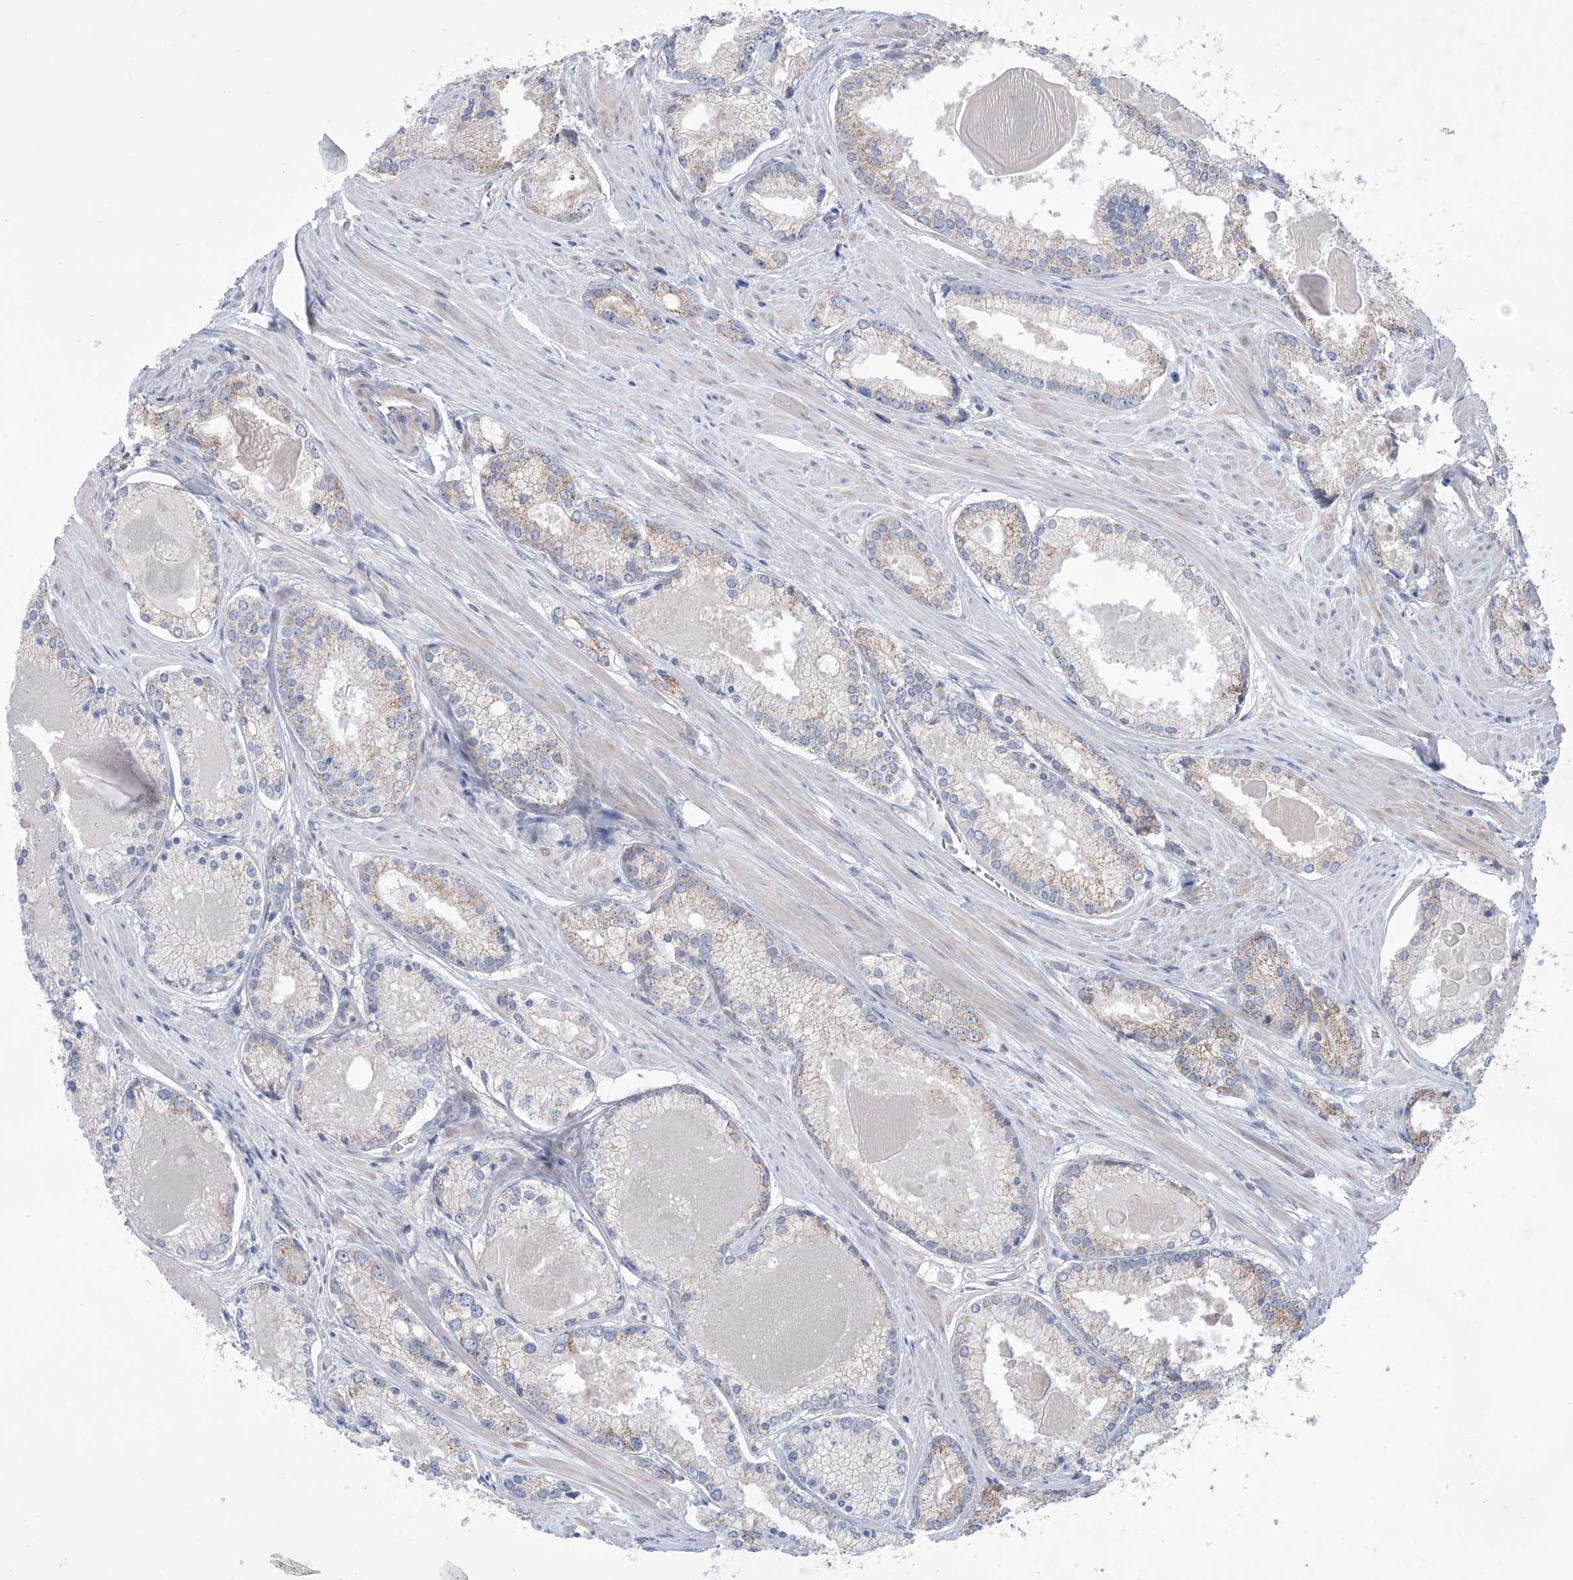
{"staining": {"intensity": "moderate", "quantity": "25%-75%", "location": "cytoplasmic/membranous"}, "tissue": "prostate cancer", "cell_type": "Tumor cells", "image_type": "cancer", "snomed": [{"axis": "morphology", "description": "Adenocarcinoma, Low grade"}, {"axis": "topography", "description": "Prostate"}], "caption": "Immunohistochemical staining of human adenocarcinoma (low-grade) (prostate) displays moderate cytoplasmic/membranous protein expression in about 25%-75% of tumor cells. Using DAB (3,3'-diaminobenzidine) (brown) and hematoxylin (blue) stains, captured at high magnification using brightfield microscopy.", "gene": "CLEC16A", "patient": {"sex": "male", "age": 54}}